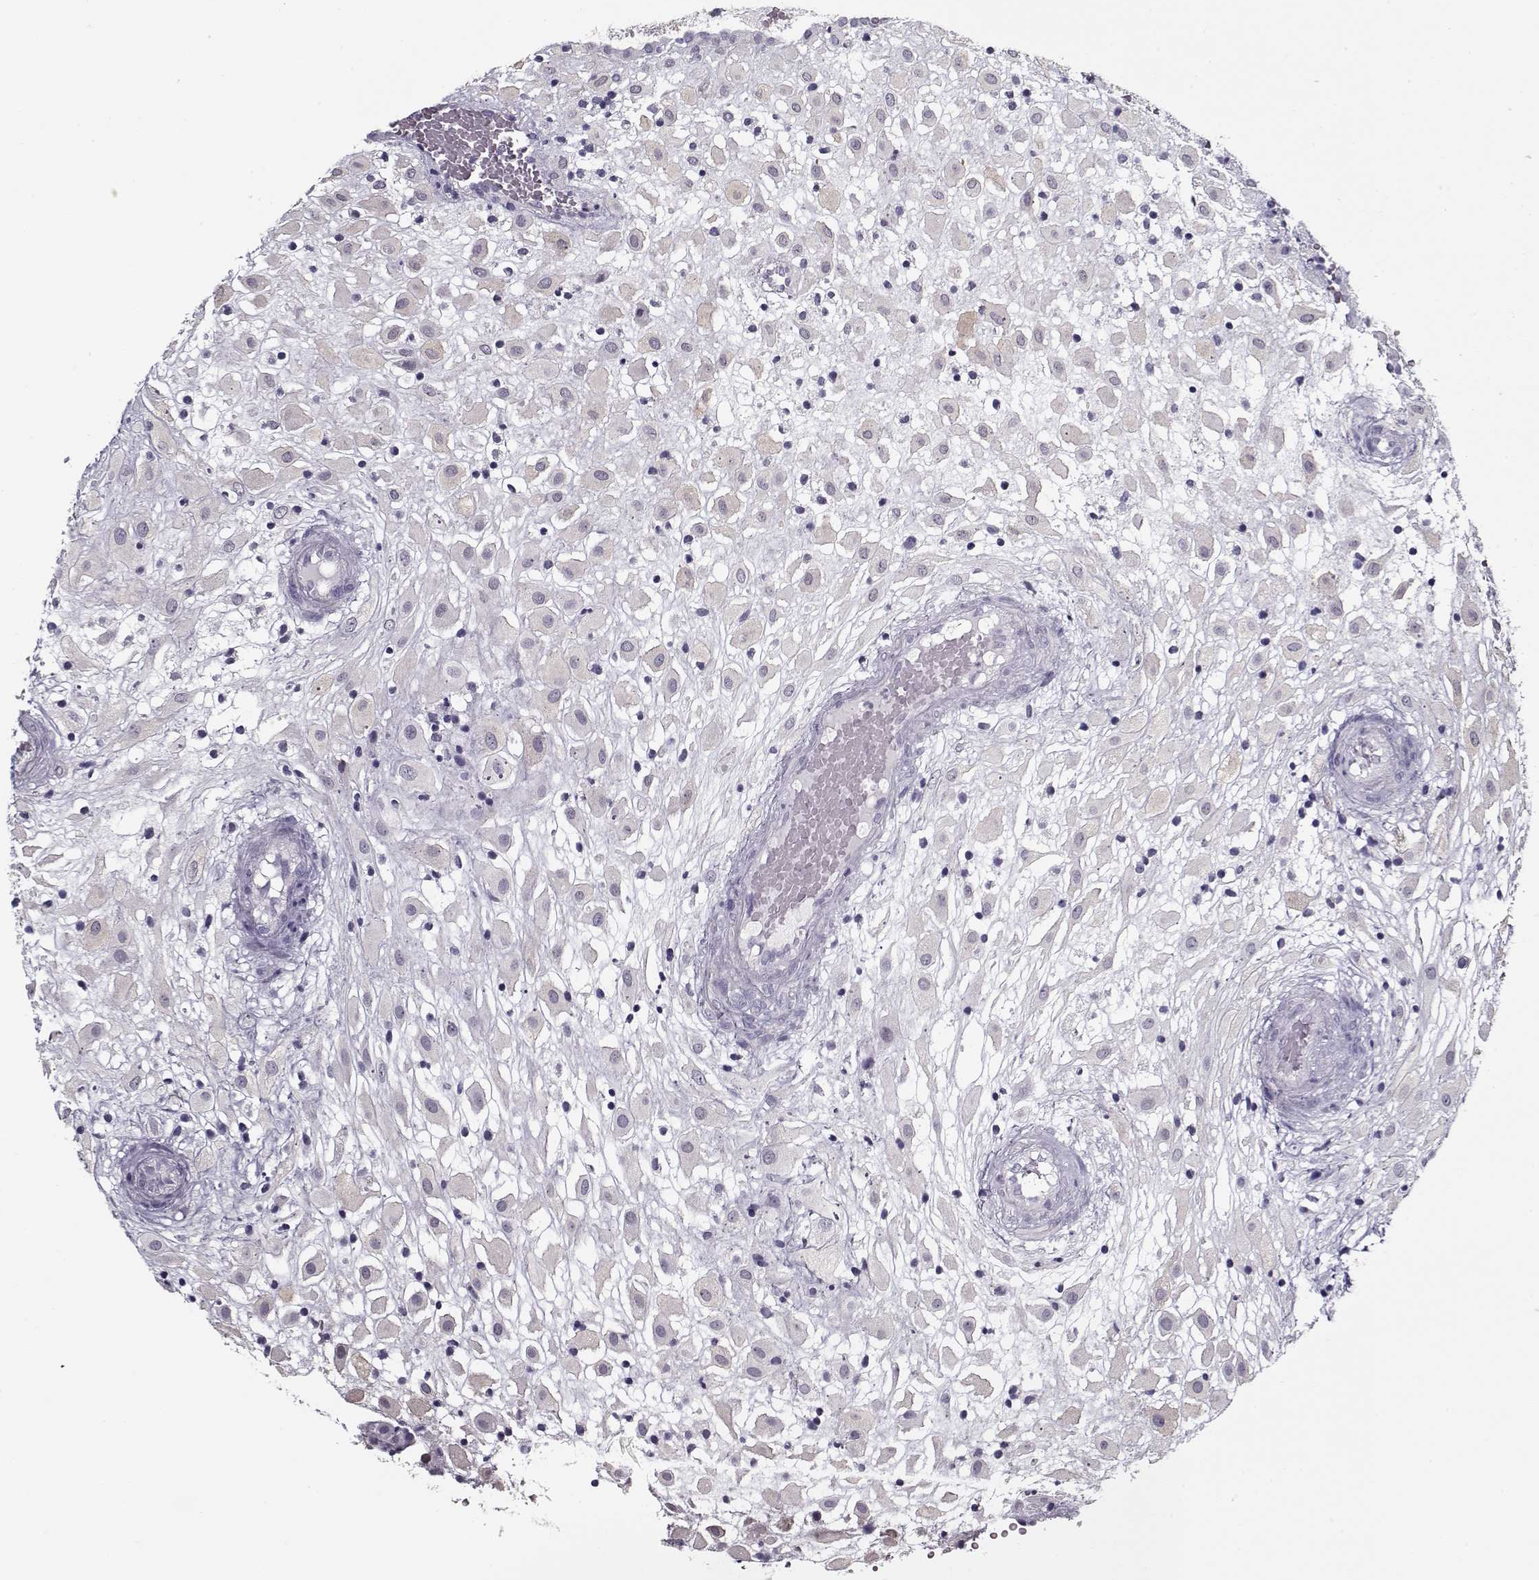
{"staining": {"intensity": "negative", "quantity": "none", "location": "none"}, "tissue": "placenta", "cell_type": "Decidual cells", "image_type": "normal", "snomed": [{"axis": "morphology", "description": "Normal tissue, NOS"}, {"axis": "topography", "description": "Placenta"}], "caption": "A high-resolution image shows IHC staining of benign placenta, which demonstrates no significant positivity in decidual cells.", "gene": "RNF32", "patient": {"sex": "female", "age": 24}}